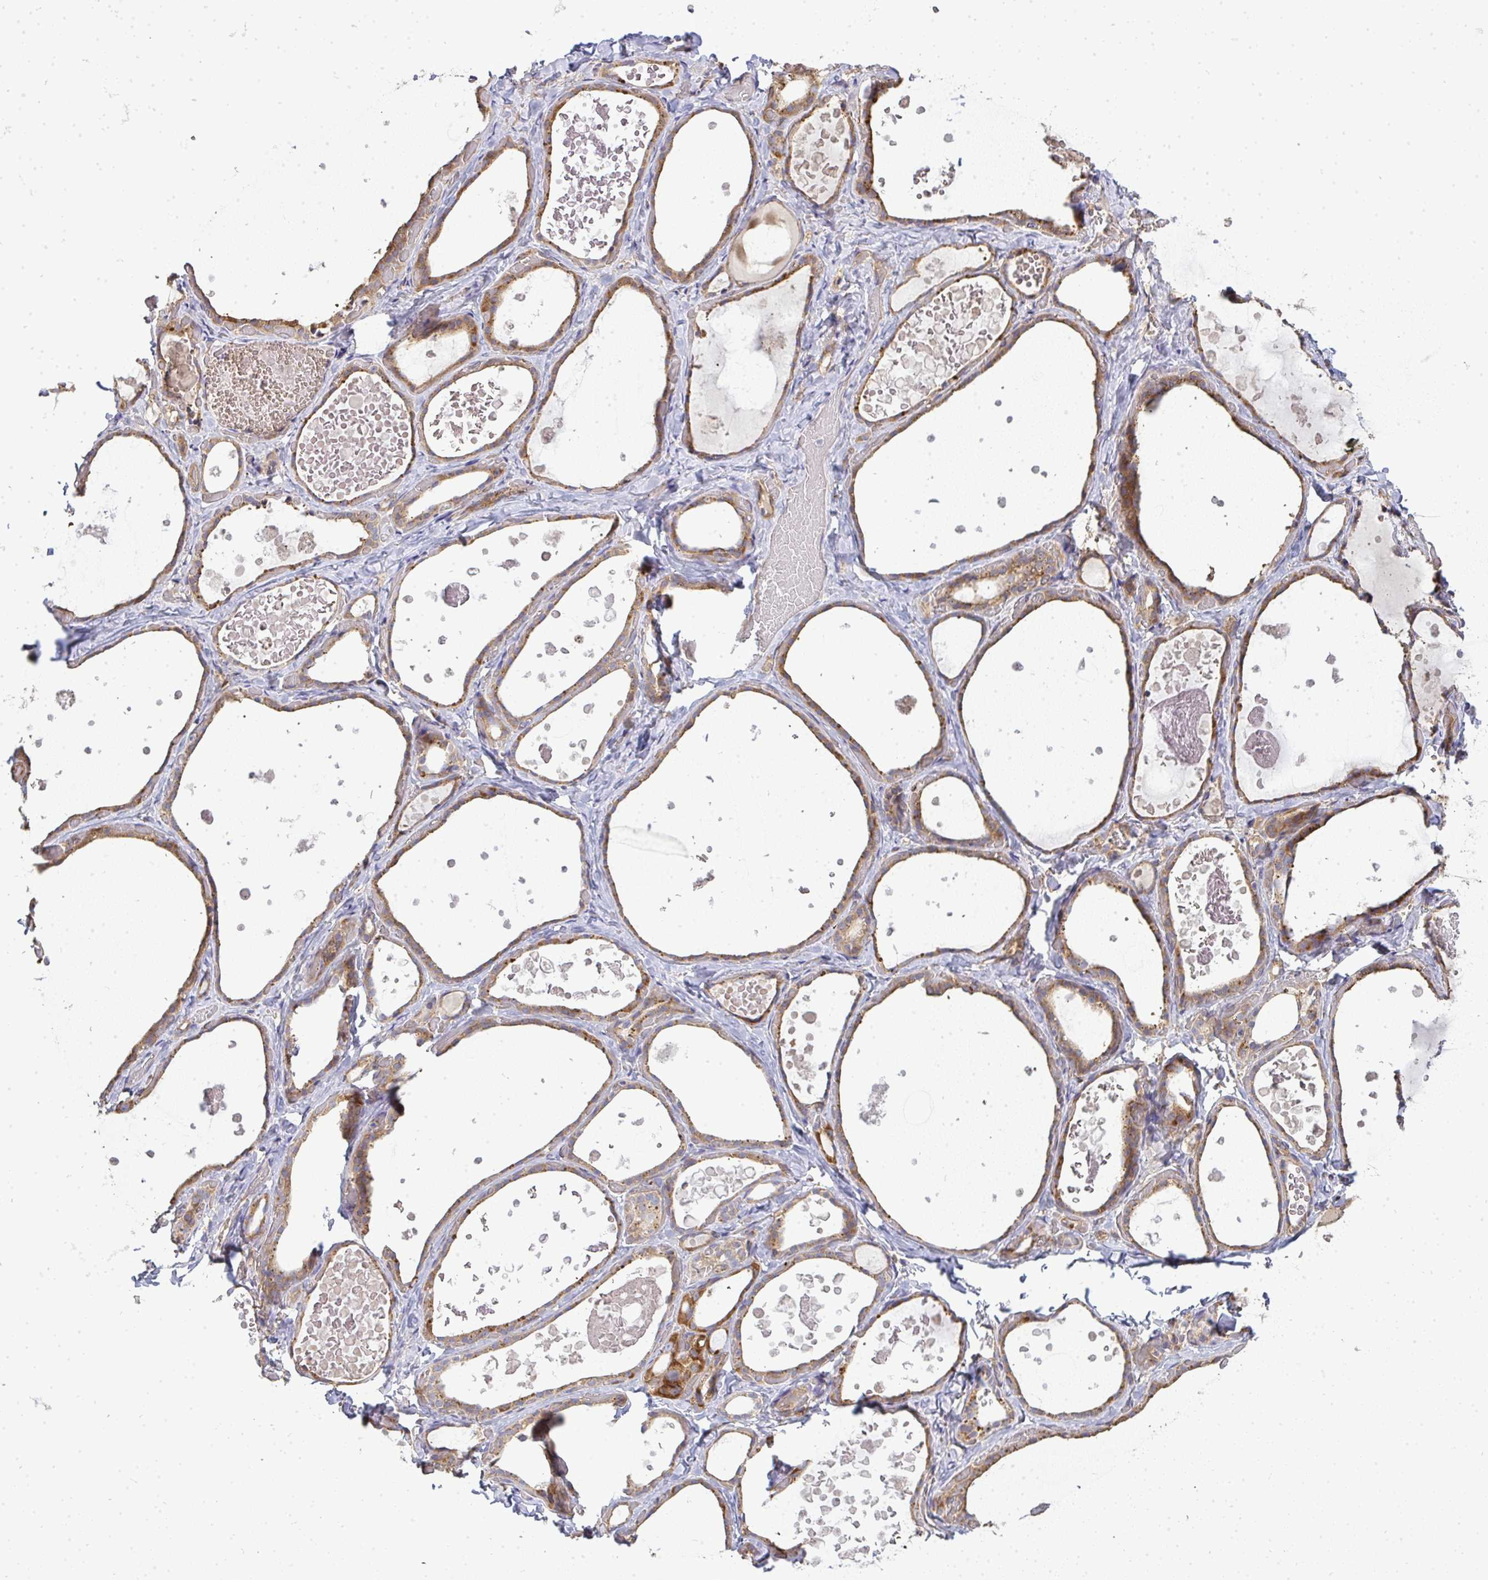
{"staining": {"intensity": "moderate", "quantity": ">75%", "location": "cytoplasmic/membranous"}, "tissue": "thyroid gland", "cell_type": "Glandular cells", "image_type": "normal", "snomed": [{"axis": "morphology", "description": "Normal tissue, NOS"}, {"axis": "topography", "description": "Thyroid gland"}], "caption": "IHC staining of normal thyroid gland, which shows medium levels of moderate cytoplasmic/membranous staining in approximately >75% of glandular cells indicating moderate cytoplasmic/membranous protein positivity. The staining was performed using DAB (3,3'-diaminobenzidine) (brown) for protein detection and nuclei were counterstained in hematoxylin (blue).", "gene": "B4GALT6", "patient": {"sex": "female", "age": 56}}